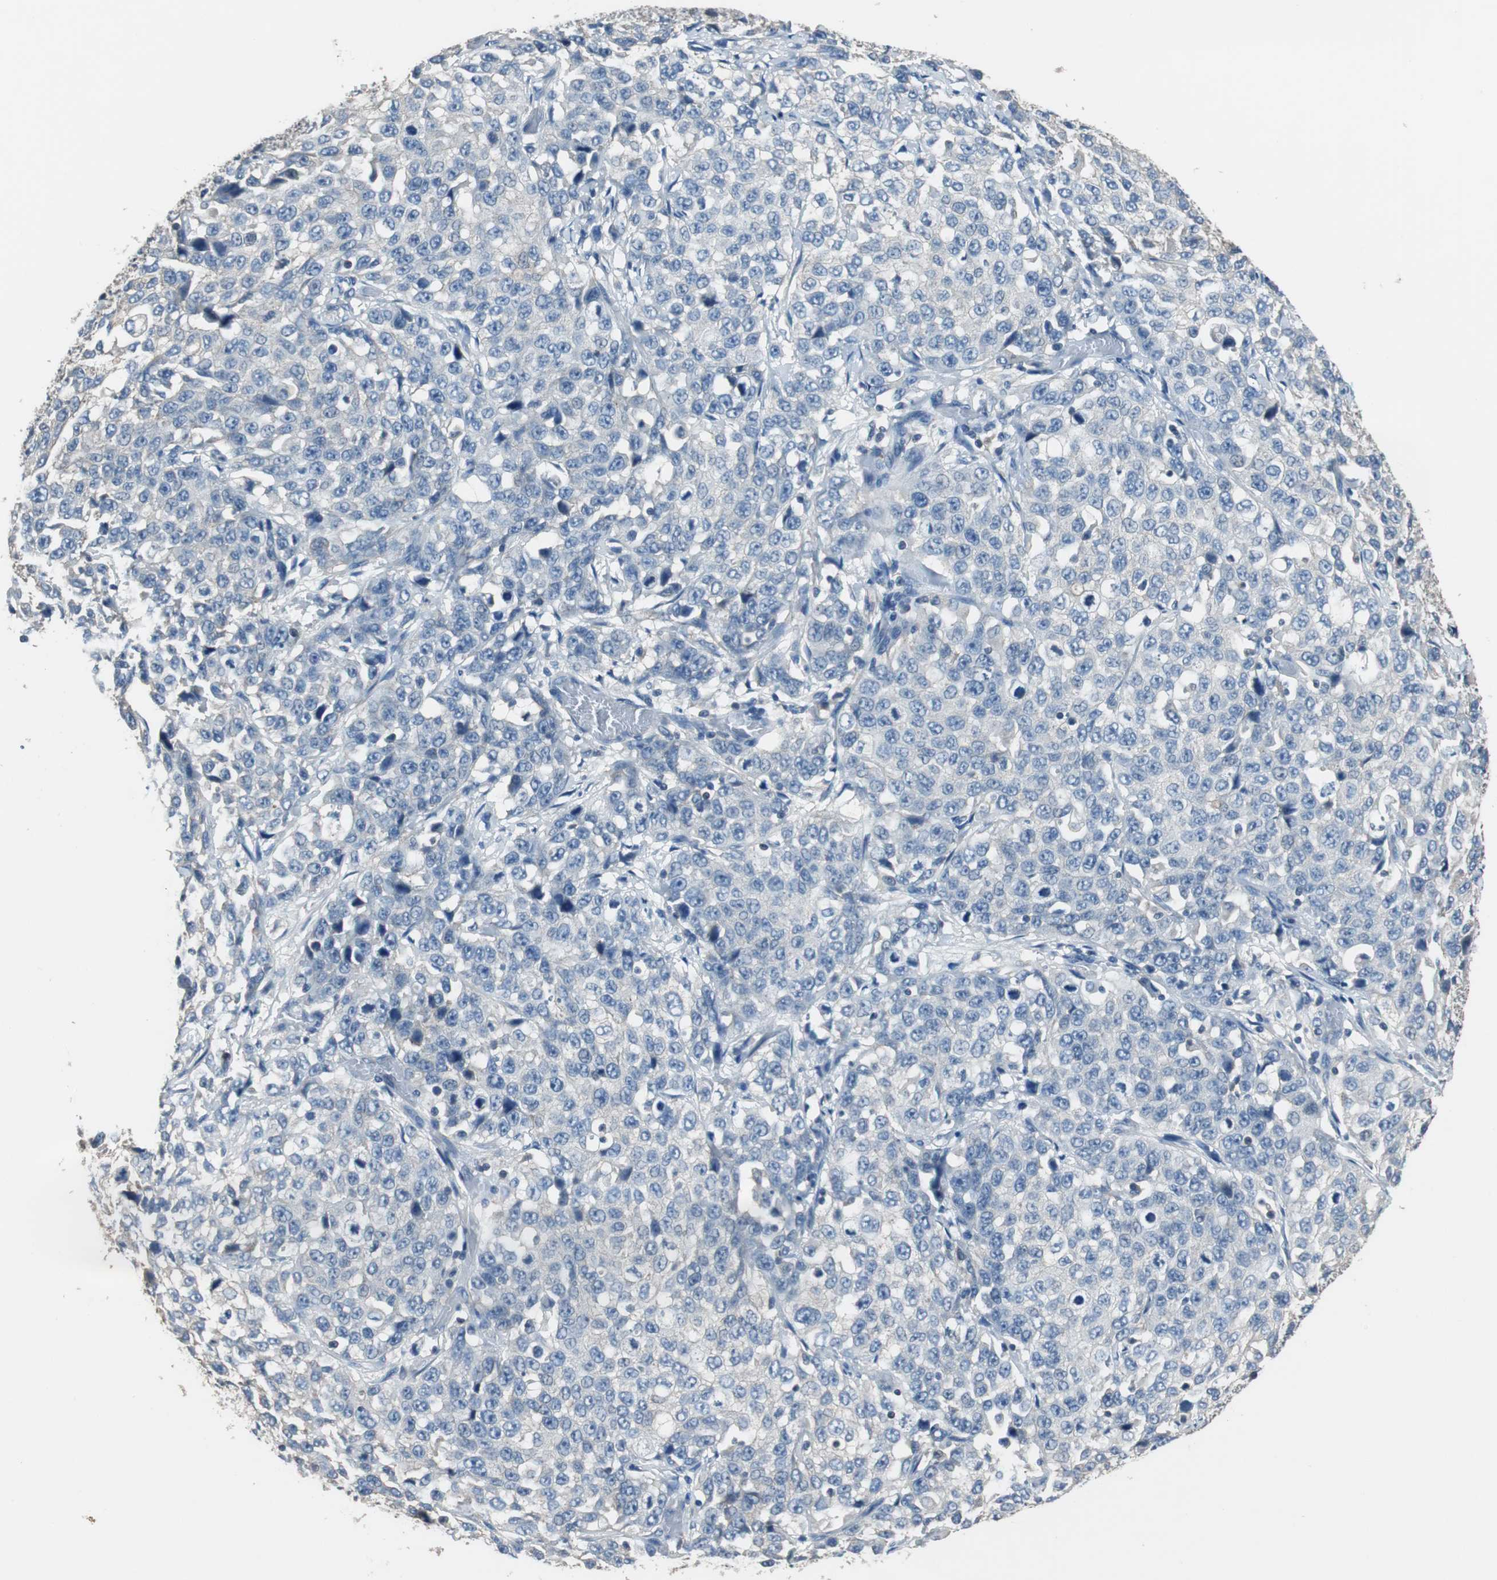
{"staining": {"intensity": "negative", "quantity": "none", "location": "none"}, "tissue": "stomach cancer", "cell_type": "Tumor cells", "image_type": "cancer", "snomed": [{"axis": "morphology", "description": "Normal tissue, NOS"}, {"axis": "morphology", "description": "Adenocarcinoma, NOS"}, {"axis": "topography", "description": "Stomach"}], "caption": "An immunohistochemistry micrograph of stomach cancer is shown. There is no staining in tumor cells of stomach cancer.", "gene": "PRKCA", "patient": {"sex": "male", "age": 48}}